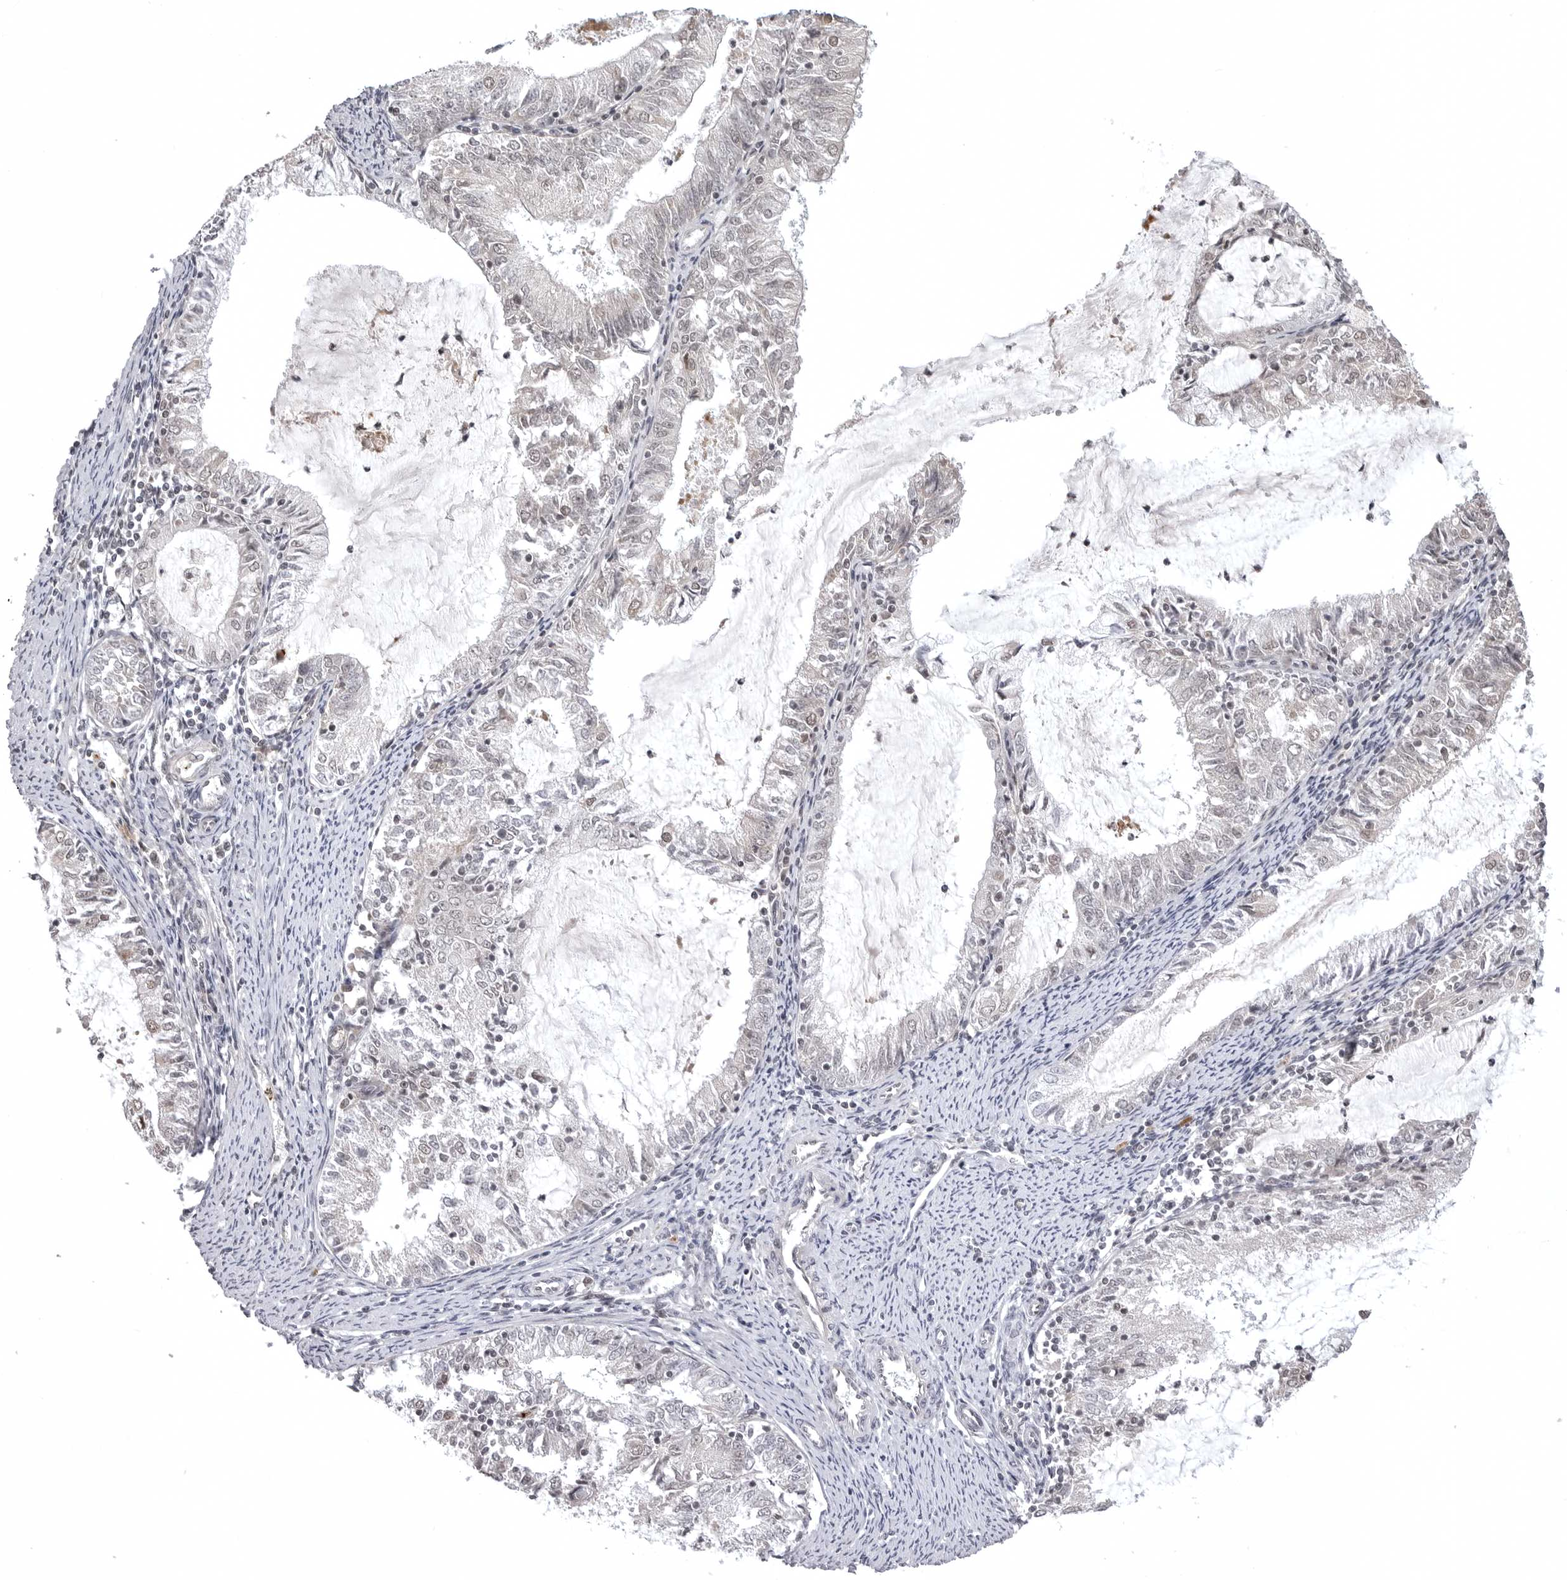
{"staining": {"intensity": "moderate", "quantity": "<25%", "location": "nuclear"}, "tissue": "endometrial cancer", "cell_type": "Tumor cells", "image_type": "cancer", "snomed": [{"axis": "morphology", "description": "Adenocarcinoma, NOS"}, {"axis": "topography", "description": "Endometrium"}], "caption": "IHC staining of endometrial cancer (adenocarcinoma), which reveals low levels of moderate nuclear staining in approximately <25% of tumor cells indicating moderate nuclear protein positivity. The staining was performed using DAB (3,3'-diaminobenzidine) (brown) for protein detection and nuclei were counterstained in hematoxylin (blue).", "gene": "PHF3", "patient": {"sex": "female", "age": 57}}